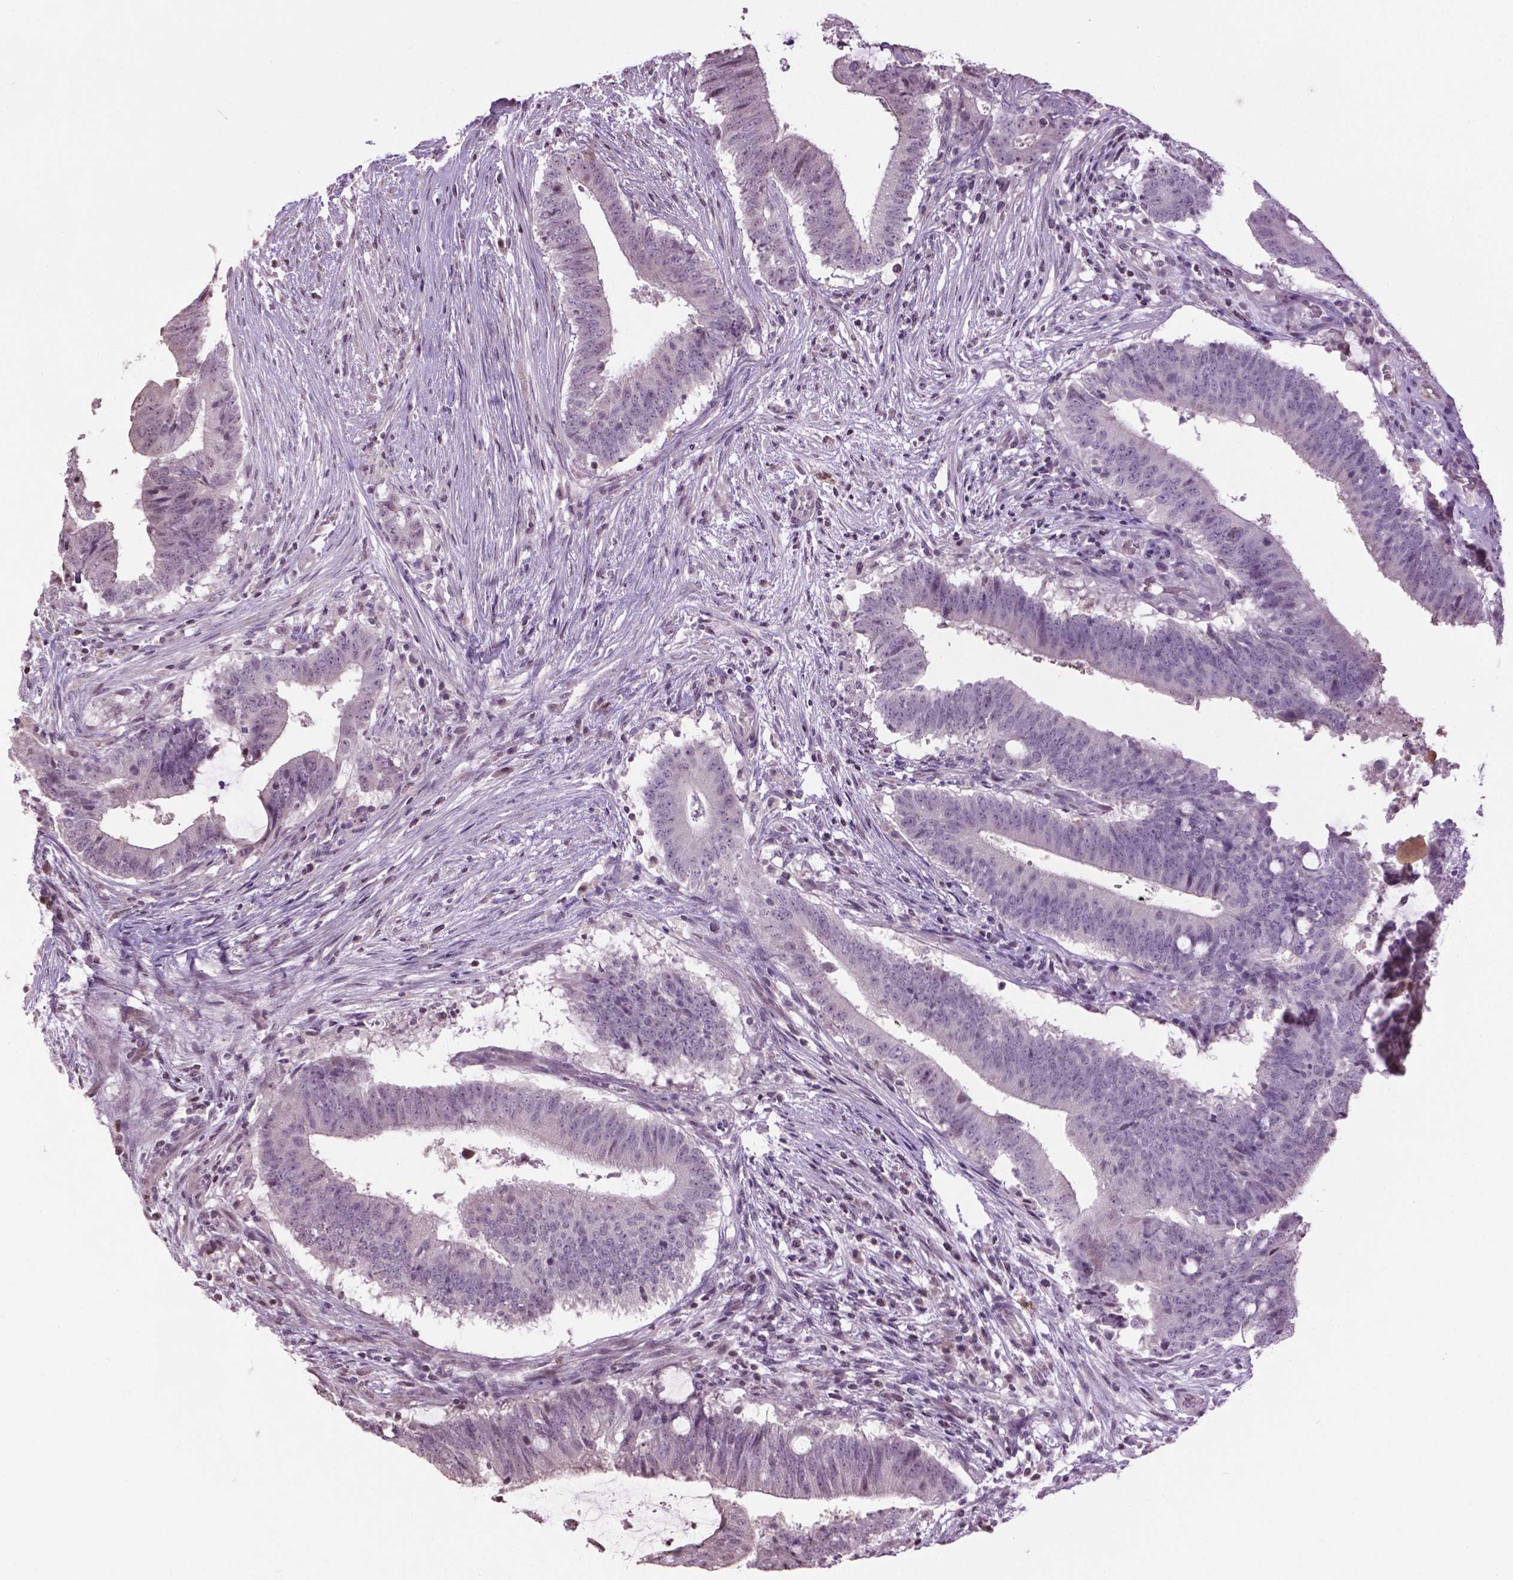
{"staining": {"intensity": "negative", "quantity": "none", "location": "none"}, "tissue": "colorectal cancer", "cell_type": "Tumor cells", "image_type": "cancer", "snomed": [{"axis": "morphology", "description": "Adenocarcinoma, NOS"}, {"axis": "topography", "description": "Colon"}], "caption": "DAB (3,3'-diaminobenzidine) immunohistochemical staining of human colorectal cancer exhibits no significant expression in tumor cells. (DAB immunohistochemistry with hematoxylin counter stain).", "gene": "NTNG2", "patient": {"sex": "female", "age": 43}}